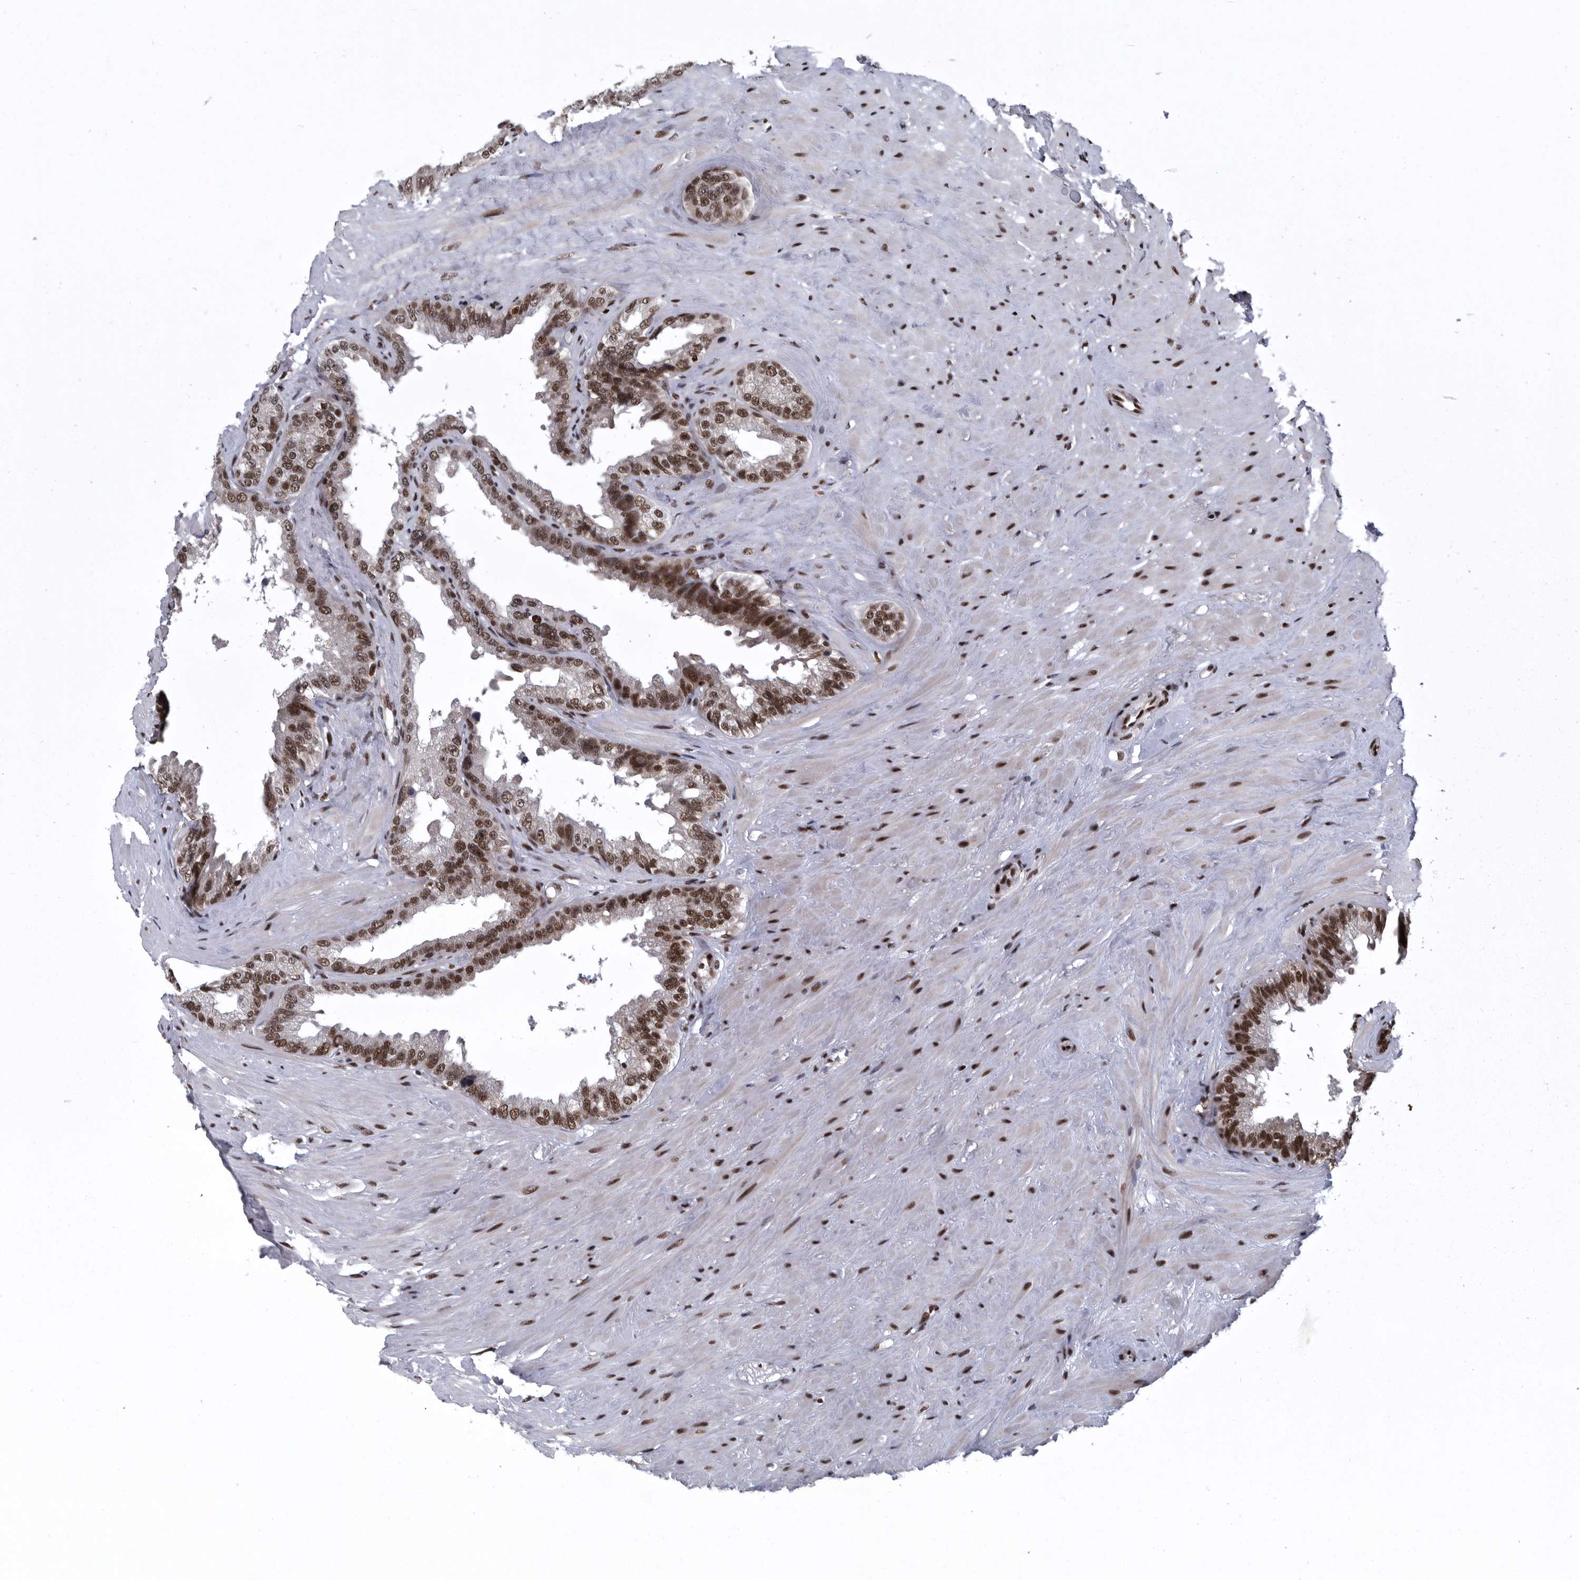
{"staining": {"intensity": "strong", "quantity": ">75%", "location": "nuclear"}, "tissue": "seminal vesicle", "cell_type": "Glandular cells", "image_type": "normal", "snomed": [{"axis": "morphology", "description": "Normal tissue, NOS"}, {"axis": "topography", "description": "Seminal veicle"}], "caption": "Immunohistochemical staining of unremarkable human seminal vesicle displays strong nuclear protein staining in about >75% of glandular cells.", "gene": "SENP7", "patient": {"sex": "male", "age": 80}}